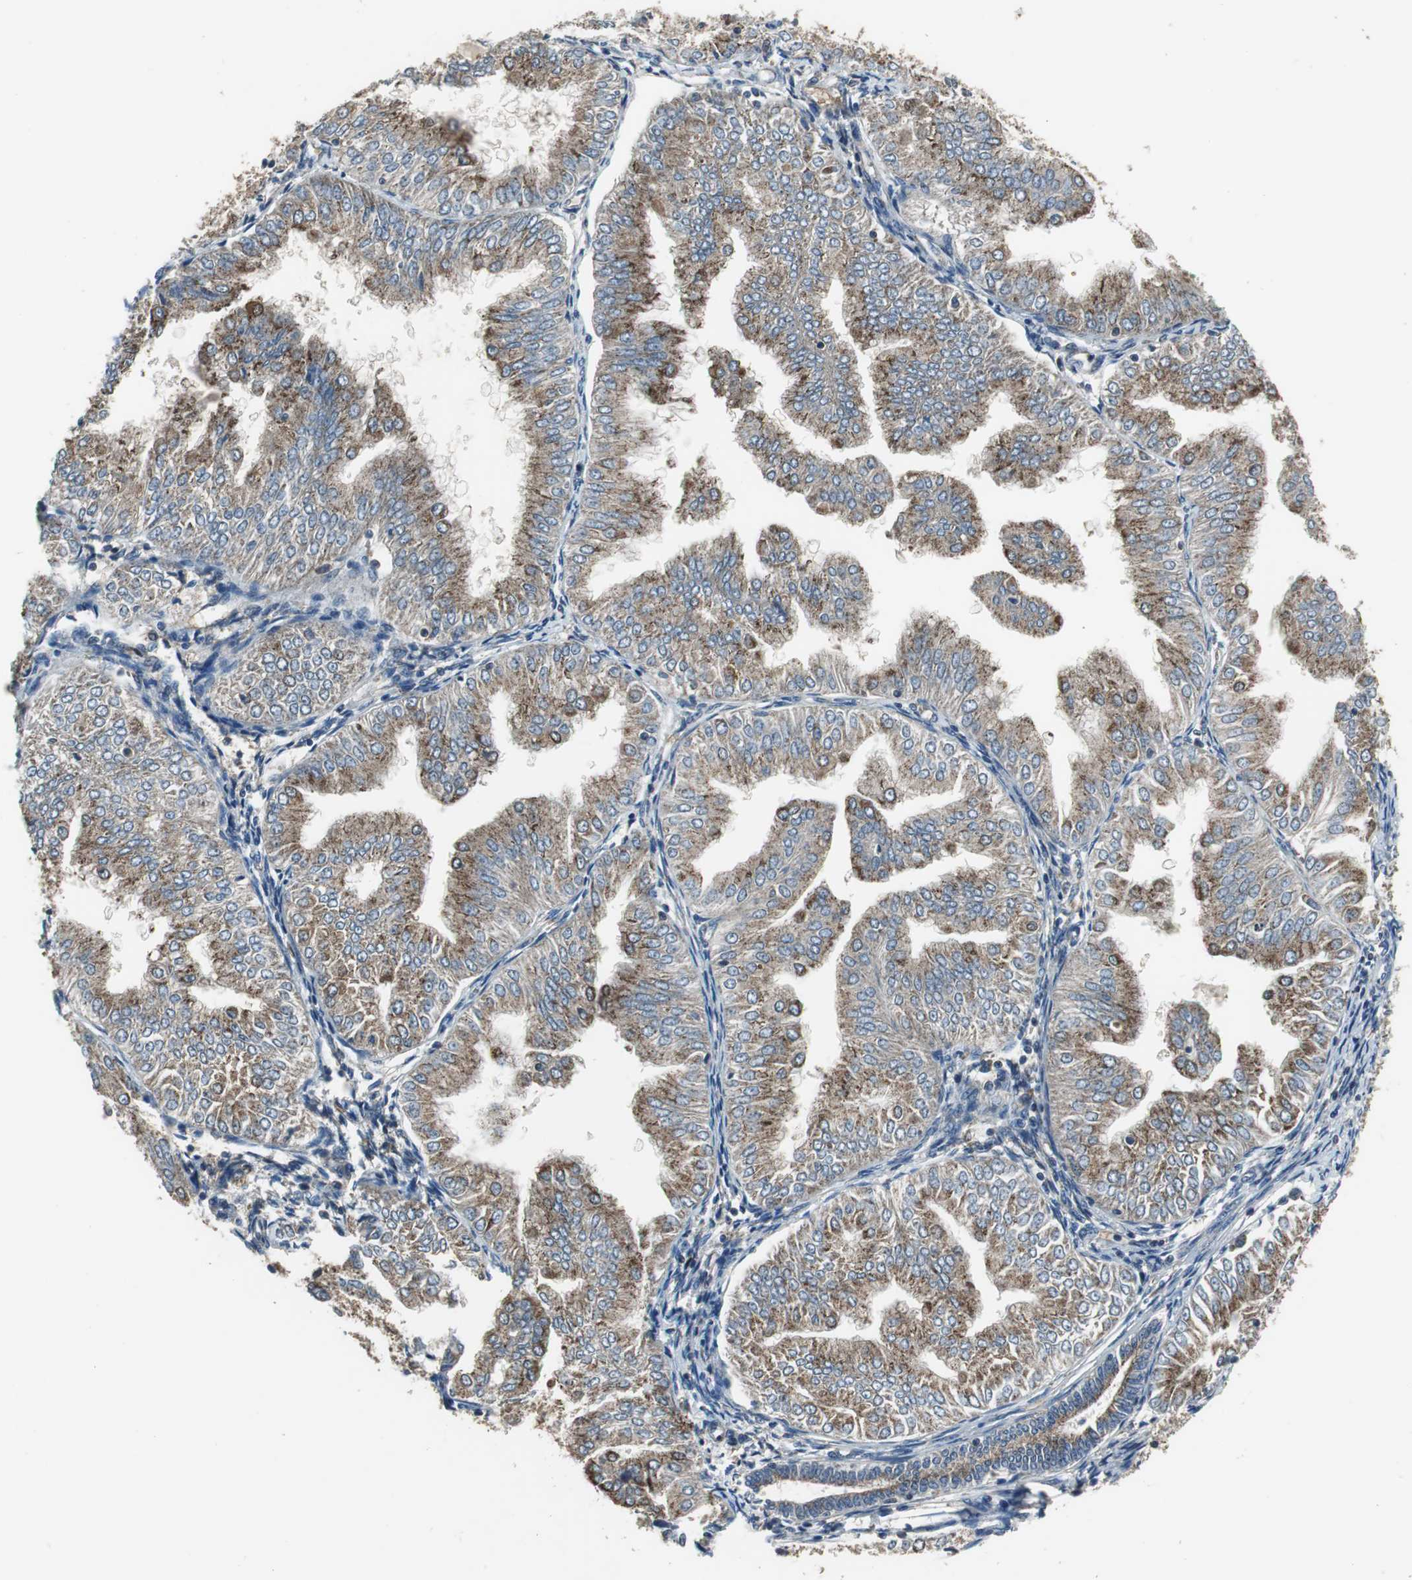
{"staining": {"intensity": "strong", "quantity": ">75%", "location": "cytoplasmic/membranous"}, "tissue": "endometrial cancer", "cell_type": "Tumor cells", "image_type": "cancer", "snomed": [{"axis": "morphology", "description": "Adenocarcinoma, NOS"}, {"axis": "topography", "description": "Endometrium"}], "caption": "Immunohistochemistry (DAB (3,3'-diaminobenzidine)) staining of human adenocarcinoma (endometrial) displays strong cytoplasmic/membranous protein staining in approximately >75% of tumor cells.", "gene": "PI4KB", "patient": {"sex": "female", "age": 53}}